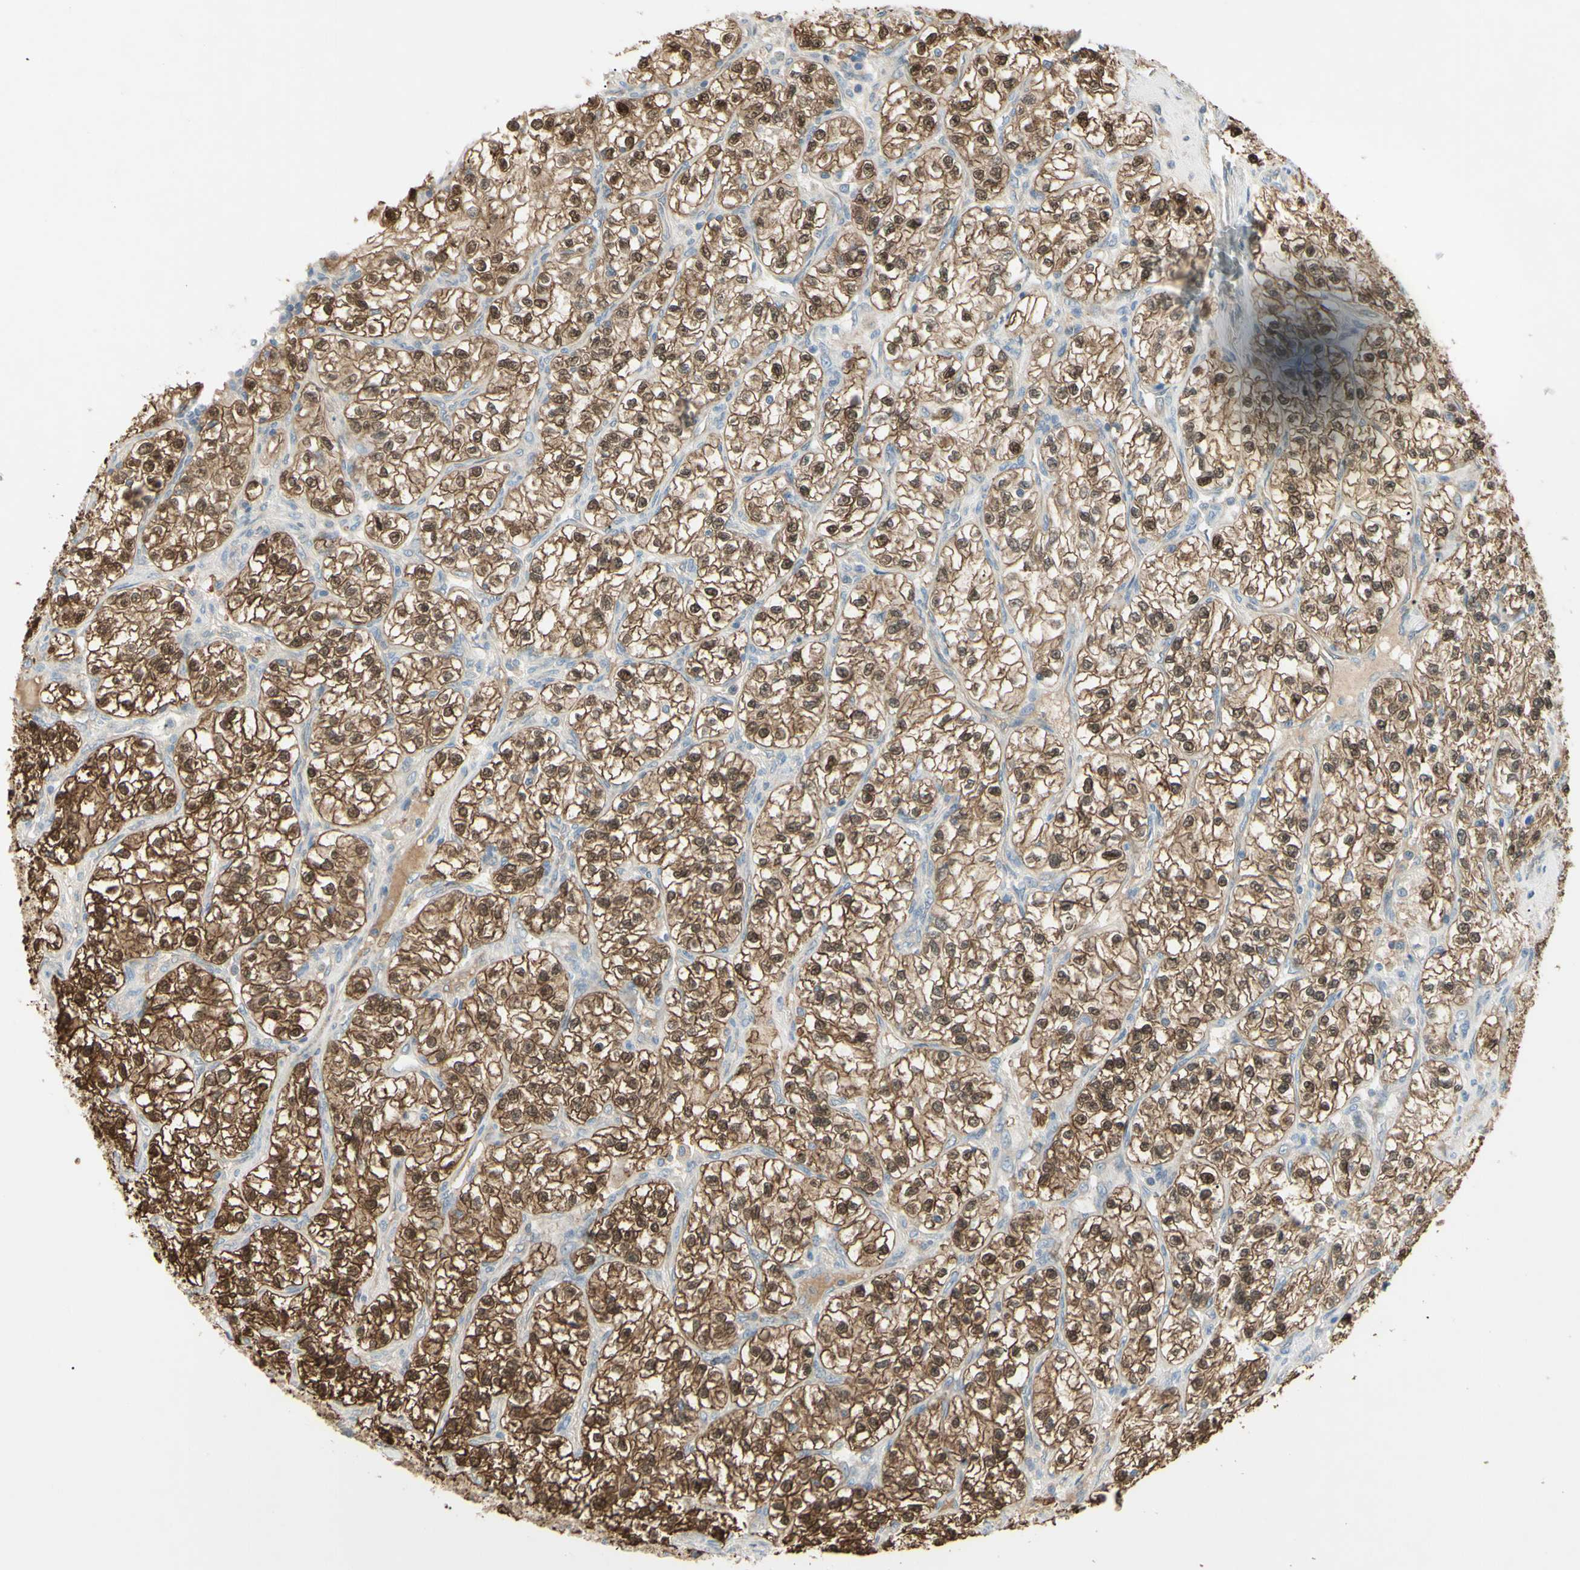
{"staining": {"intensity": "strong", "quantity": ">75%", "location": "cytoplasmic/membranous,nuclear"}, "tissue": "renal cancer", "cell_type": "Tumor cells", "image_type": "cancer", "snomed": [{"axis": "morphology", "description": "Adenocarcinoma, NOS"}, {"axis": "topography", "description": "Kidney"}], "caption": "A brown stain labels strong cytoplasmic/membranous and nuclear positivity of a protein in human renal adenocarcinoma tumor cells.", "gene": "C1orf159", "patient": {"sex": "female", "age": 57}}